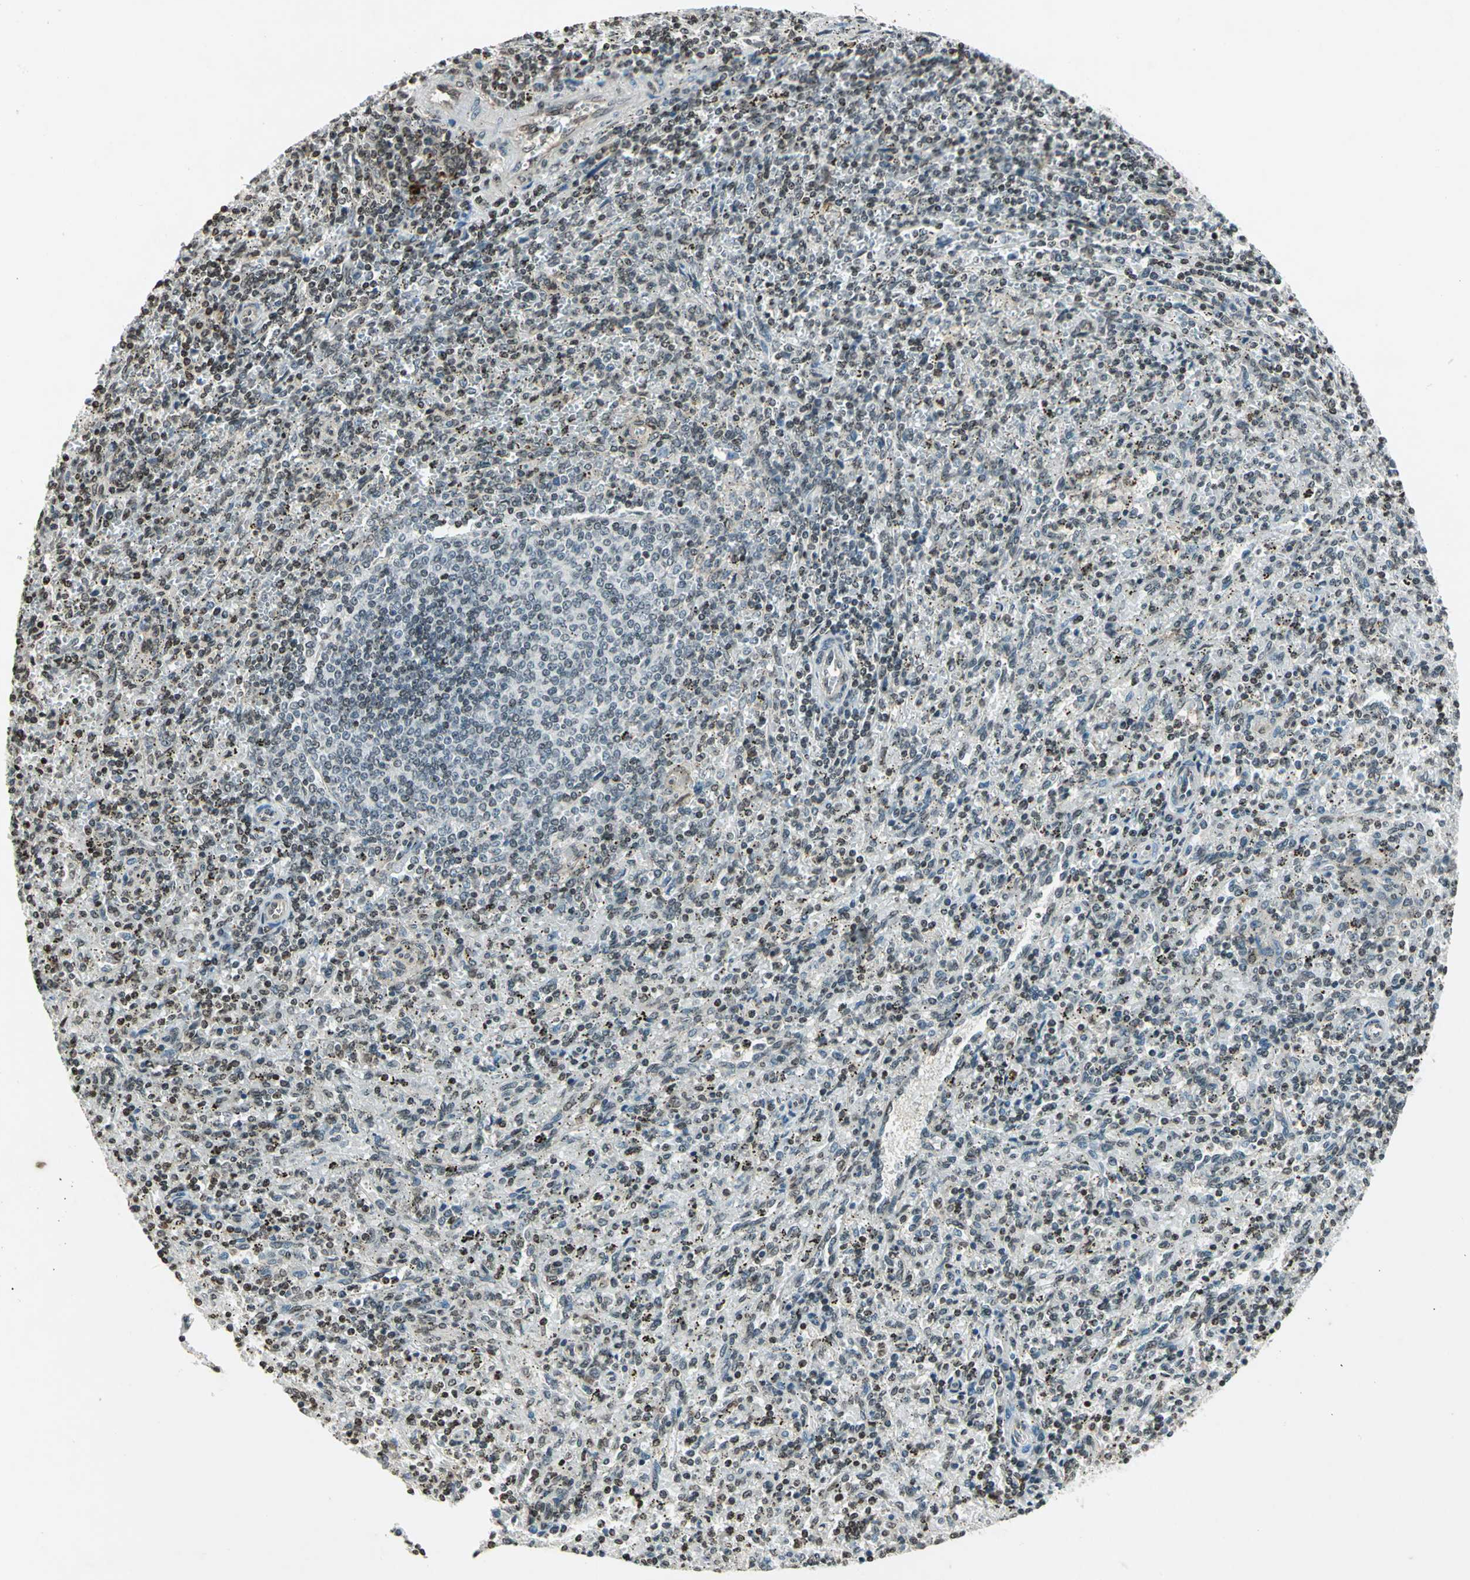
{"staining": {"intensity": "weak", "quantity": "25%-75%", "location": "nuclear"}, "tissue": "spleen", "cell_type": "Cells in red pulp", "image_type": "normal", "snomed": [{"axis": "morphology", "description": "Normal tissue, NOS"}, {"axis": "topography", "description": "Spleen"}], "caption": "Spleen stained with DAB immunohistochemistry (IHC) displays low levels of weak nuclear staining in about 25%-75% of cells in red pulp.", "gene": "LGALS3", "patient": {"sex": "female", "age": 10}}